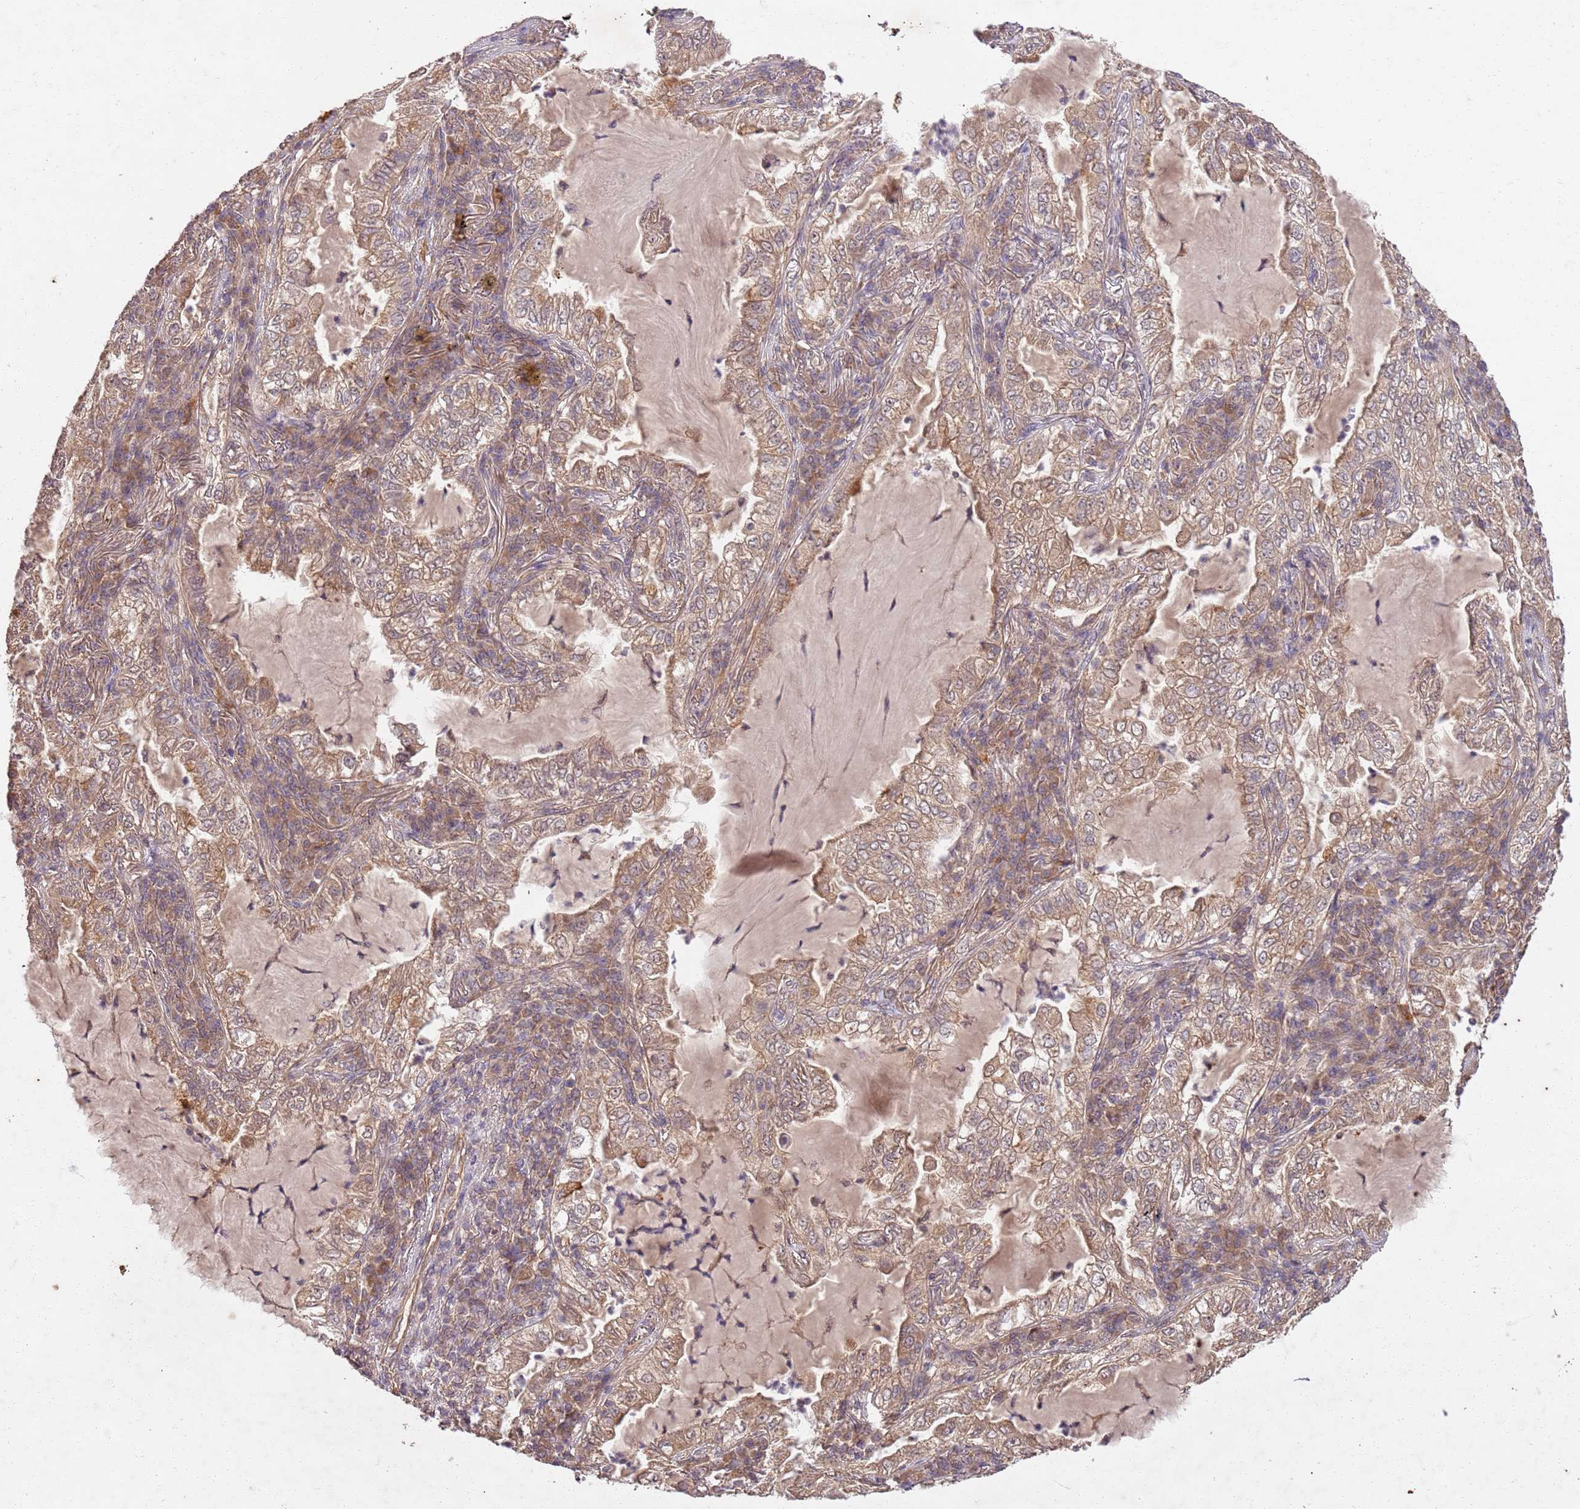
{"staining": {"intensity": "moderate", "quantity": "25%-75%", "location": "cytoplasmic/membranous"}, "tissue": "lung cancer", "cell_type": "Tumor cells", "image_type": "cancer", "snomed": [{"axis": "morphology", "description": "Adenocarcinoma, NOS"}, {"axis": "topography", "description": "Lung"}], "caption": "There is medium levels of moderate cytoplasmic/membranous expression in tumor cells of adenocarcinoma (lung), as demonstrated by immunohistochemical staining (brown color).", "gene": "UBE3A", "patient": {"sex": "female", "age": 73}}